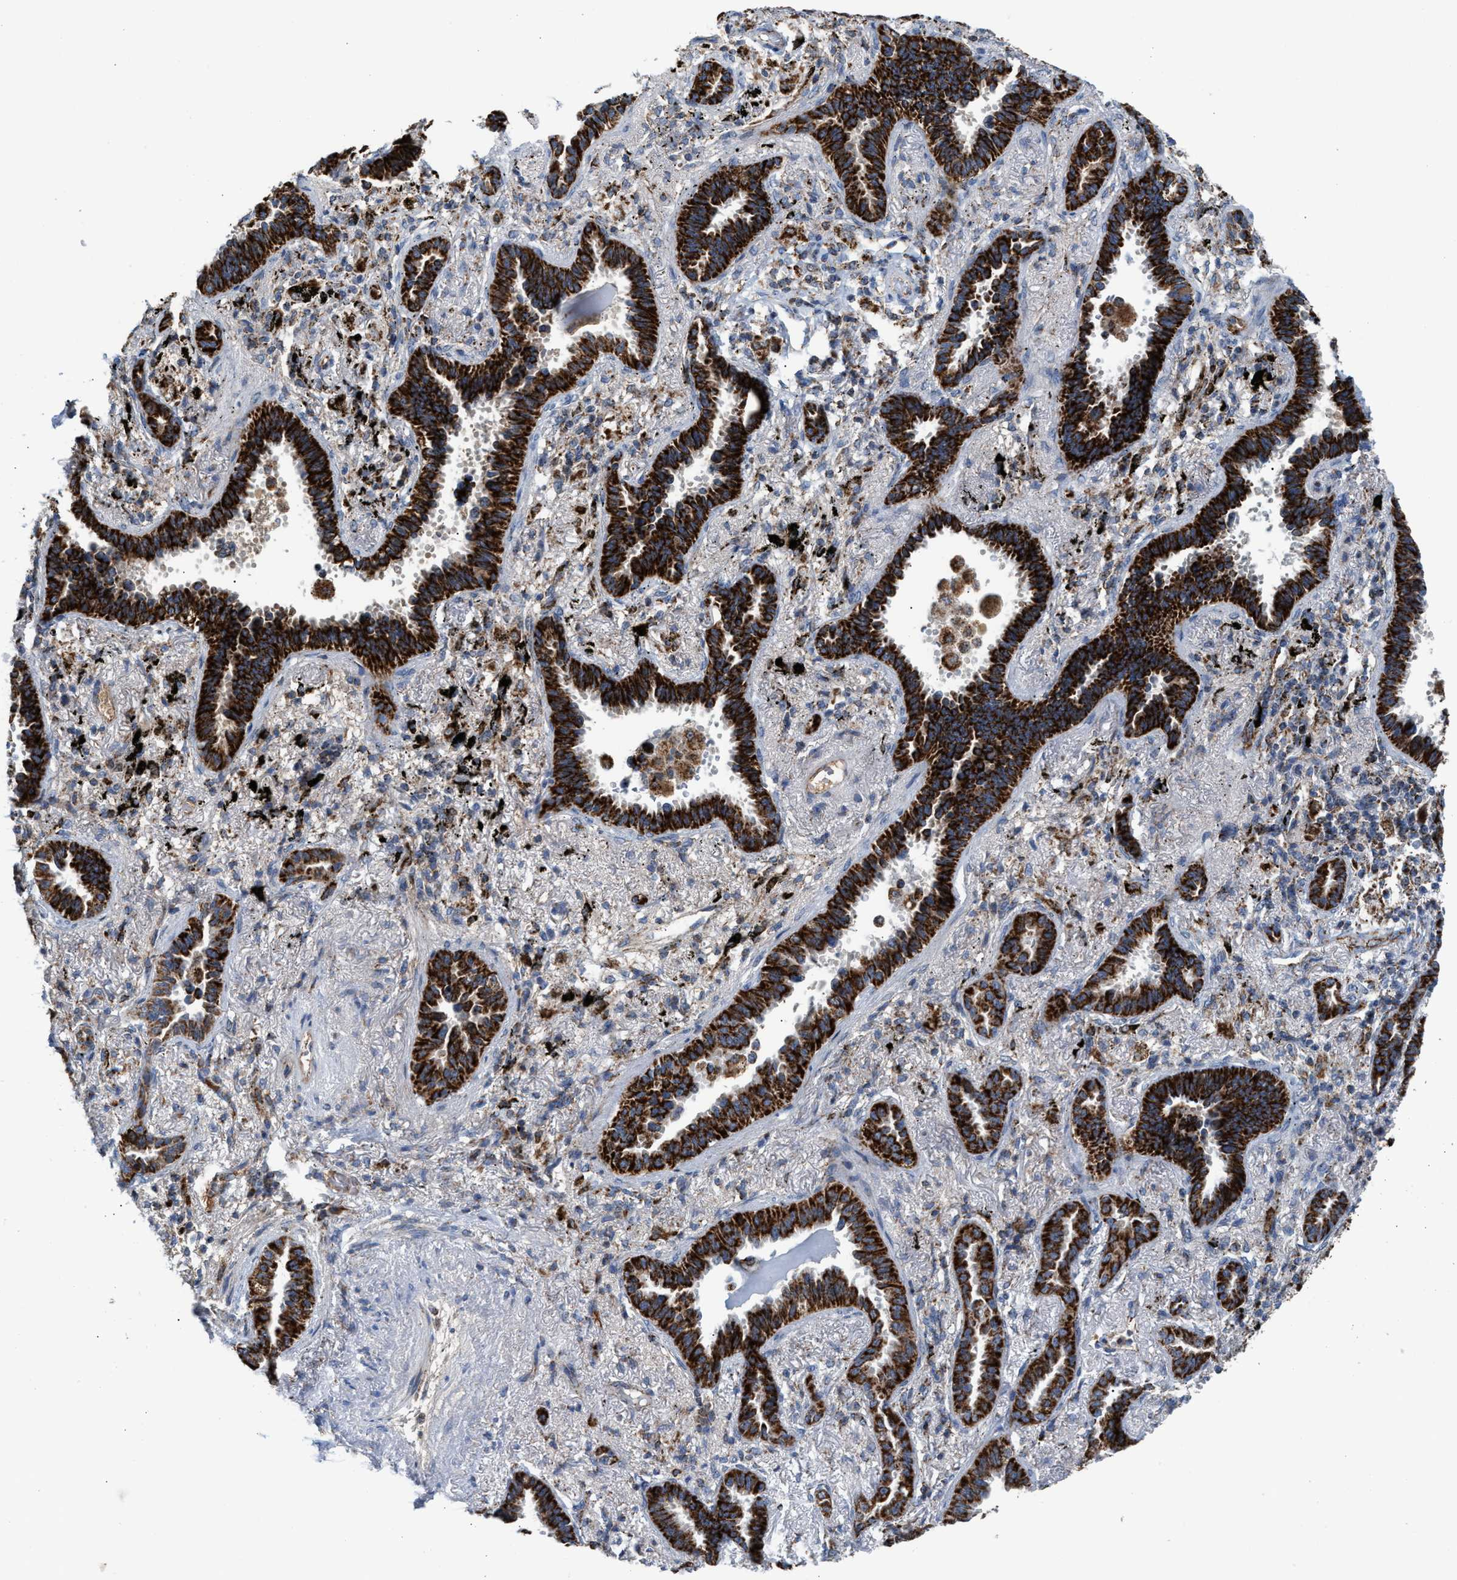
{"staining": {"intensity": "strong", "quantity": ">75%", "location": "cytoplasmic/membranous"}, "tissue": "lung cancer", "cell_type": "Tumor cells", "image_type": "cancer", "snomed": [{"axis": "morphology", "description": "Adenocarcinoma, NOS"}, {"axis": "topography", "description": "Lung"}], "caption": "Protein expression analysis of lung adenocarcinoma displays strong cytoplasmic/membranous expression in about >75% of tumor cells. The protein of interest is shown in brown color, while the nuclei are stained blue.", "gene": "PMPCA", "patient": {"sex": "male", "age": 59}}